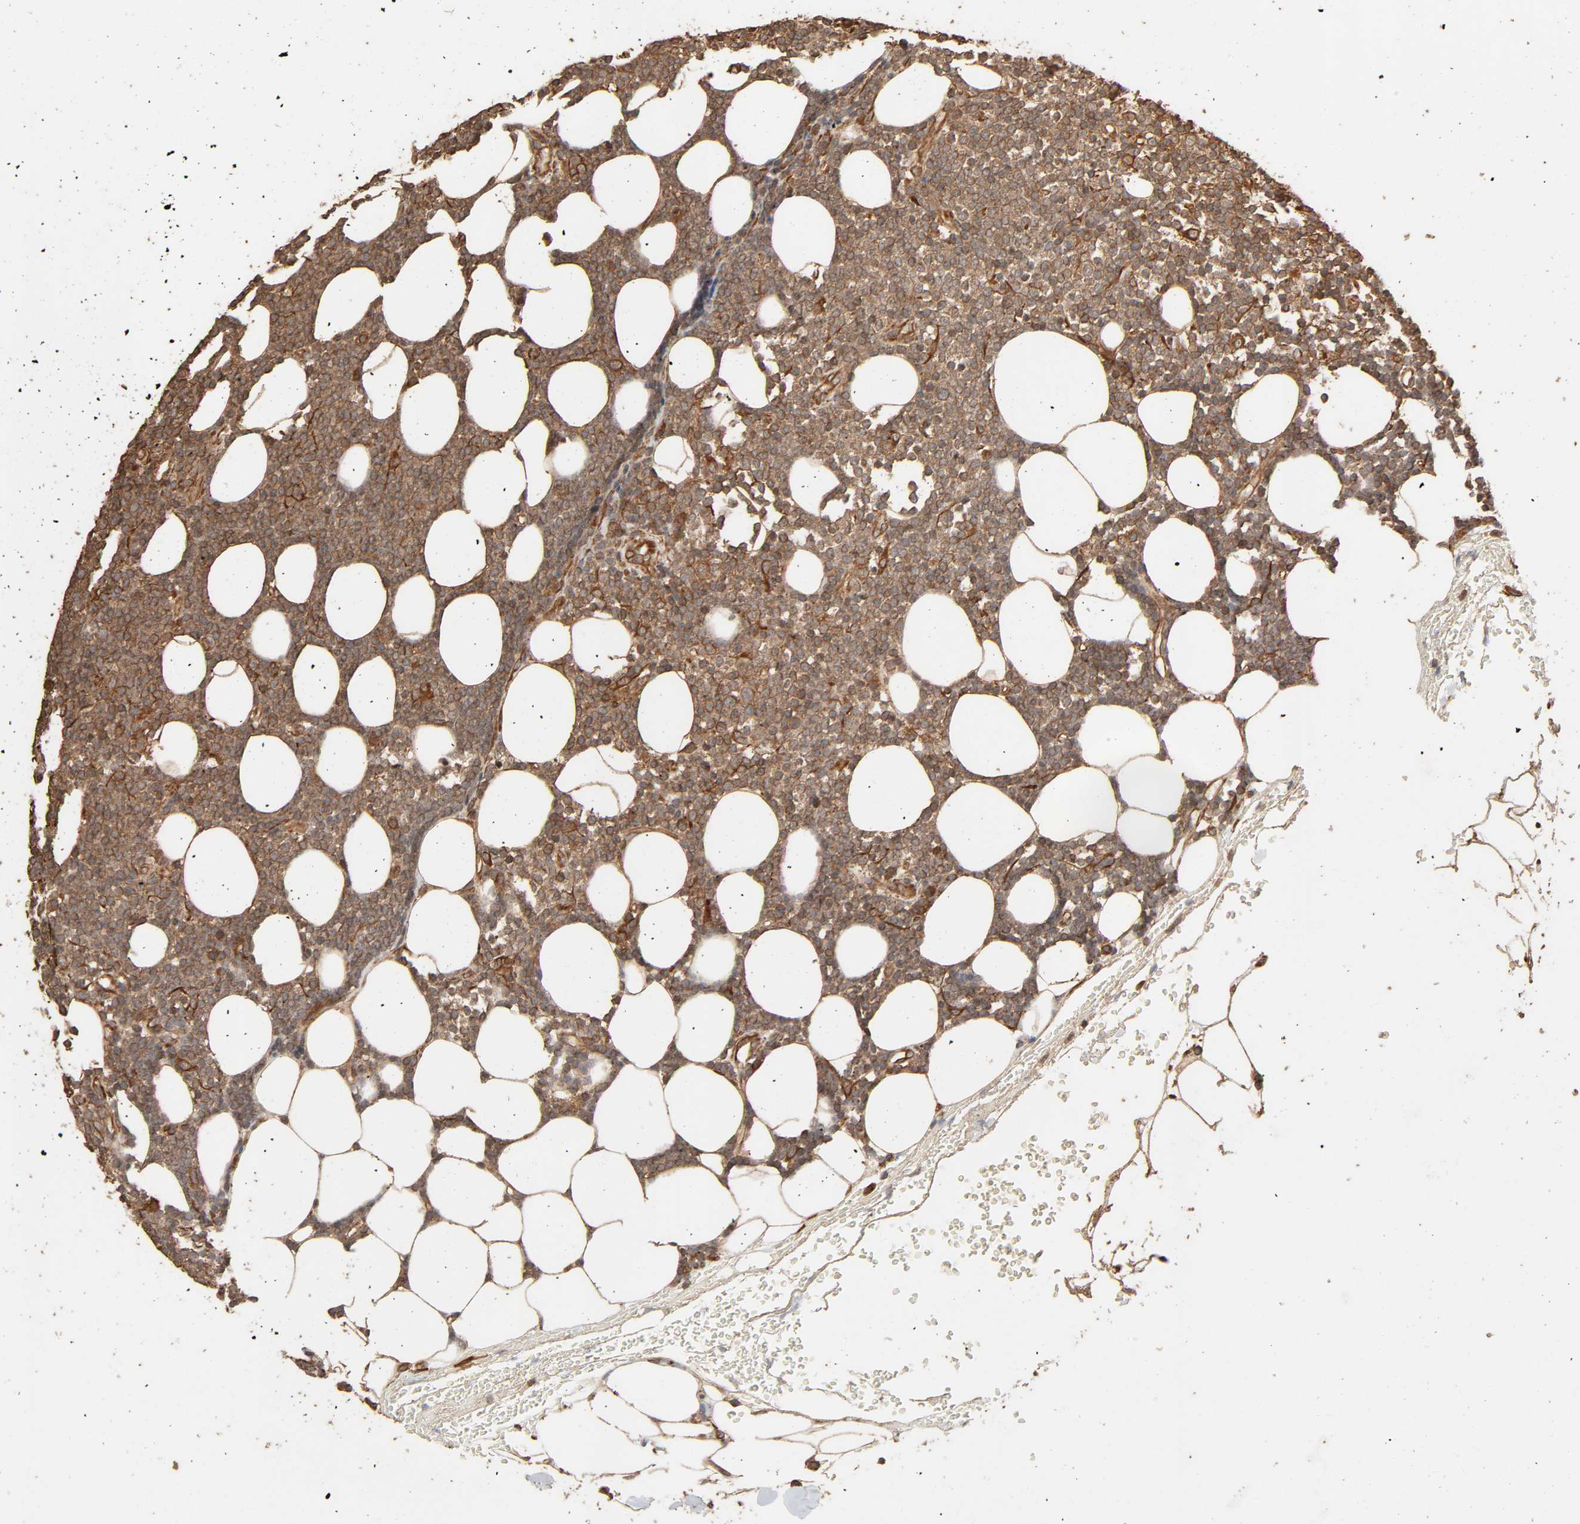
{"staining": {"intensity": "moderate", "quantity": "25%-75%", "location": "cytoplasmic/membranous"}, "tissue": "lymphoma", "cell_type": "Tumor cells", "image_type": "cancer", "snomed": [{"axis": "morphology", "description": "Malignant lymphoma, non-Hodgkin's type, Low grade"}, {"axis": "topography", "description": "Soft tissue"}], "caption": "Immunohistochemistry of low-grade malignant lymphoma, non-Hodgkin's type demonstrates medium levels of moderate cytoplasmic/membranous expression in approximately 25%-75% of tumor cells. (Stains: DAB in brown, nuclei in blue, Microscopy: brightfield microscopy at high magnification).", "gene": "RPS6KA6", "patient": {"sex": "male", "age": 92}}